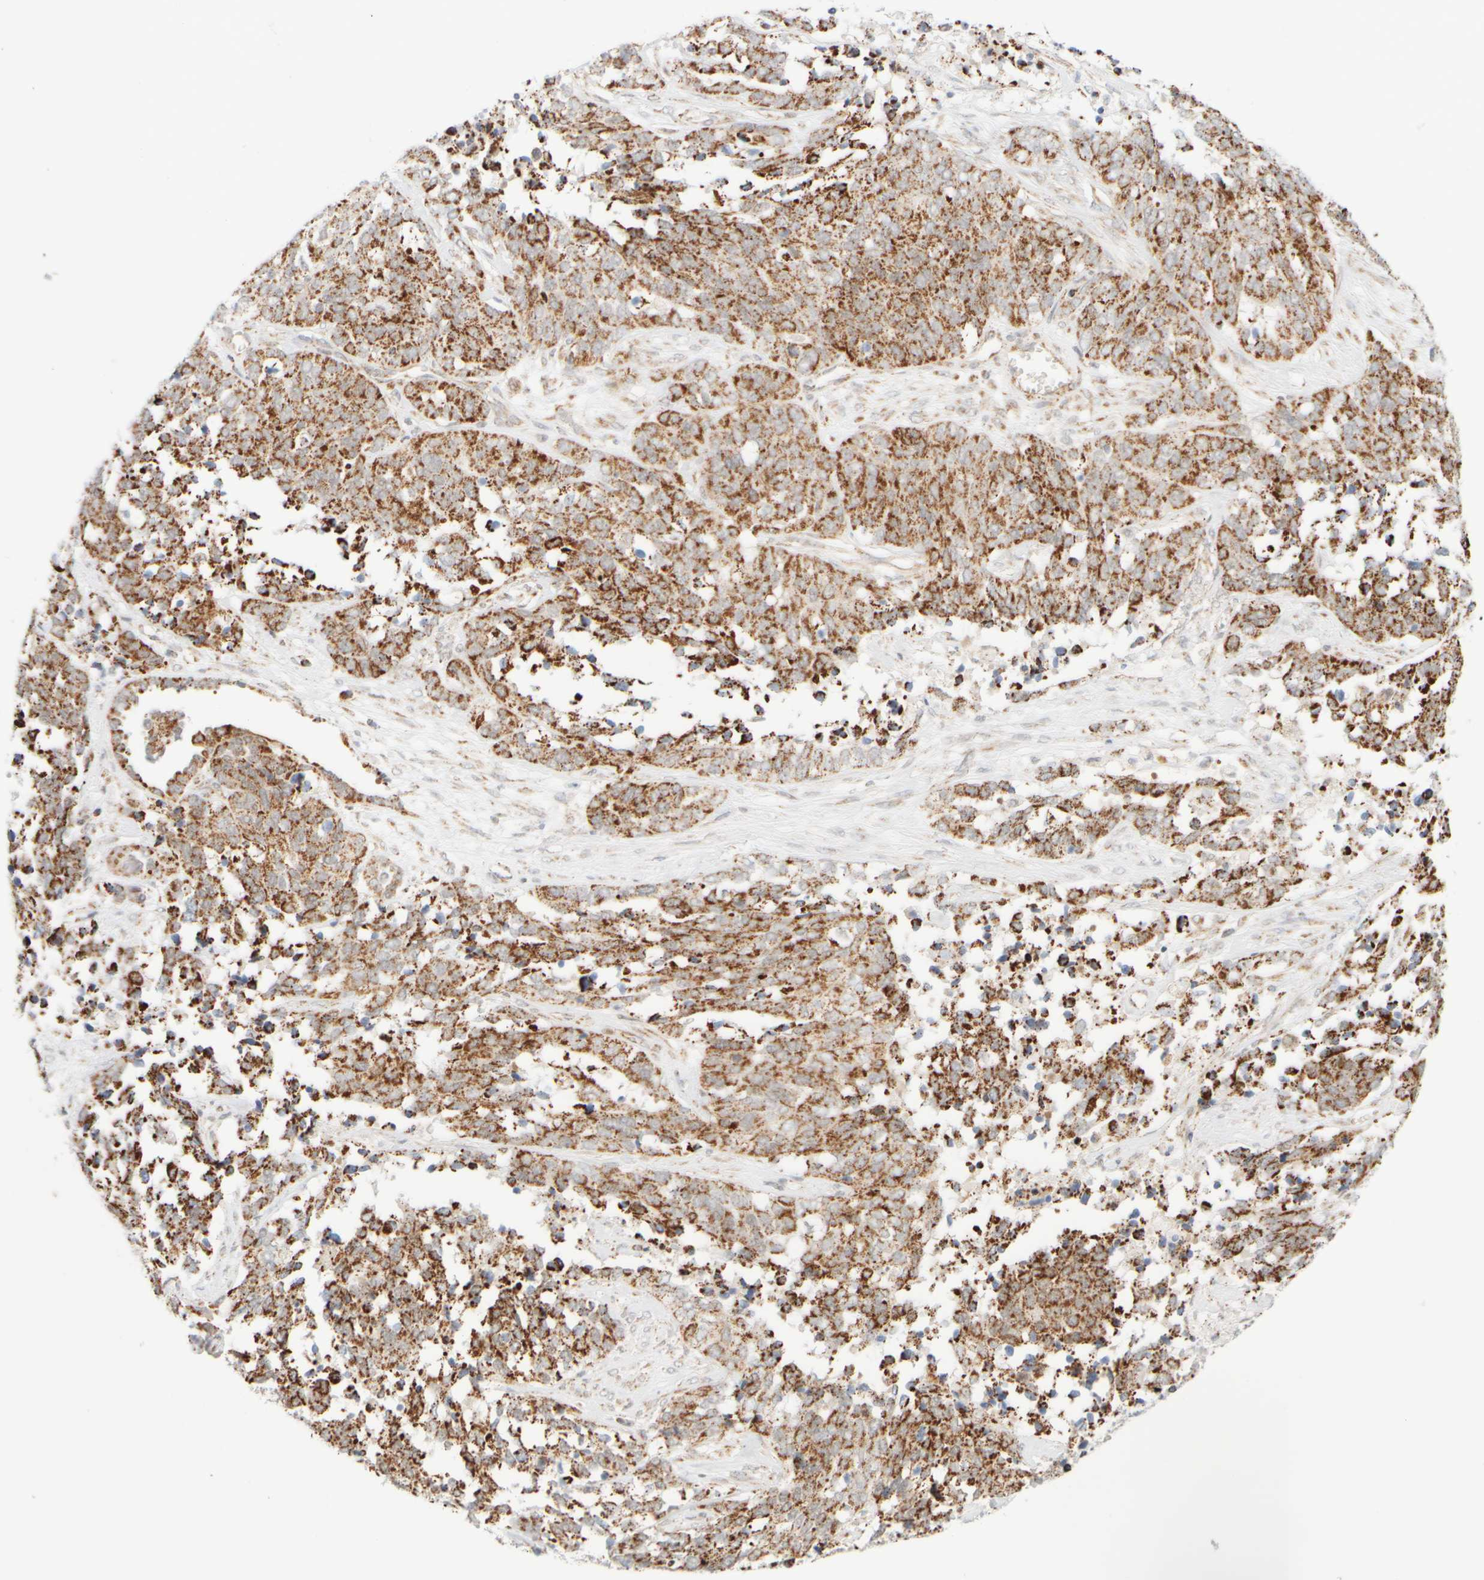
{"staining": {"intensity": "moderate", "quantity": ">75%", "location": "cytoplasmic/membranous"}, "tissue": "ovarian cancer", "cell_type": "Tumor cells", "image_type": "cancer", "snomed": [{"axis": "morphology", "description": "Cystadenocarcinoma, serous, NOS"}, {"axis": "topography", "description": "Ovary"}], "caption": "IHC micrograph of neoplastic tissue: ovarian serous cystadenocarcinoma stained using IHC reveals medium levels of moderate protein expression localized specifically in the cytoplasmic/membranous of tumor cells, appearing as a cytoplasmic/membranous brown color.", "gene": "PPM1K", "patient": {"sex": "female", "age": 44}}